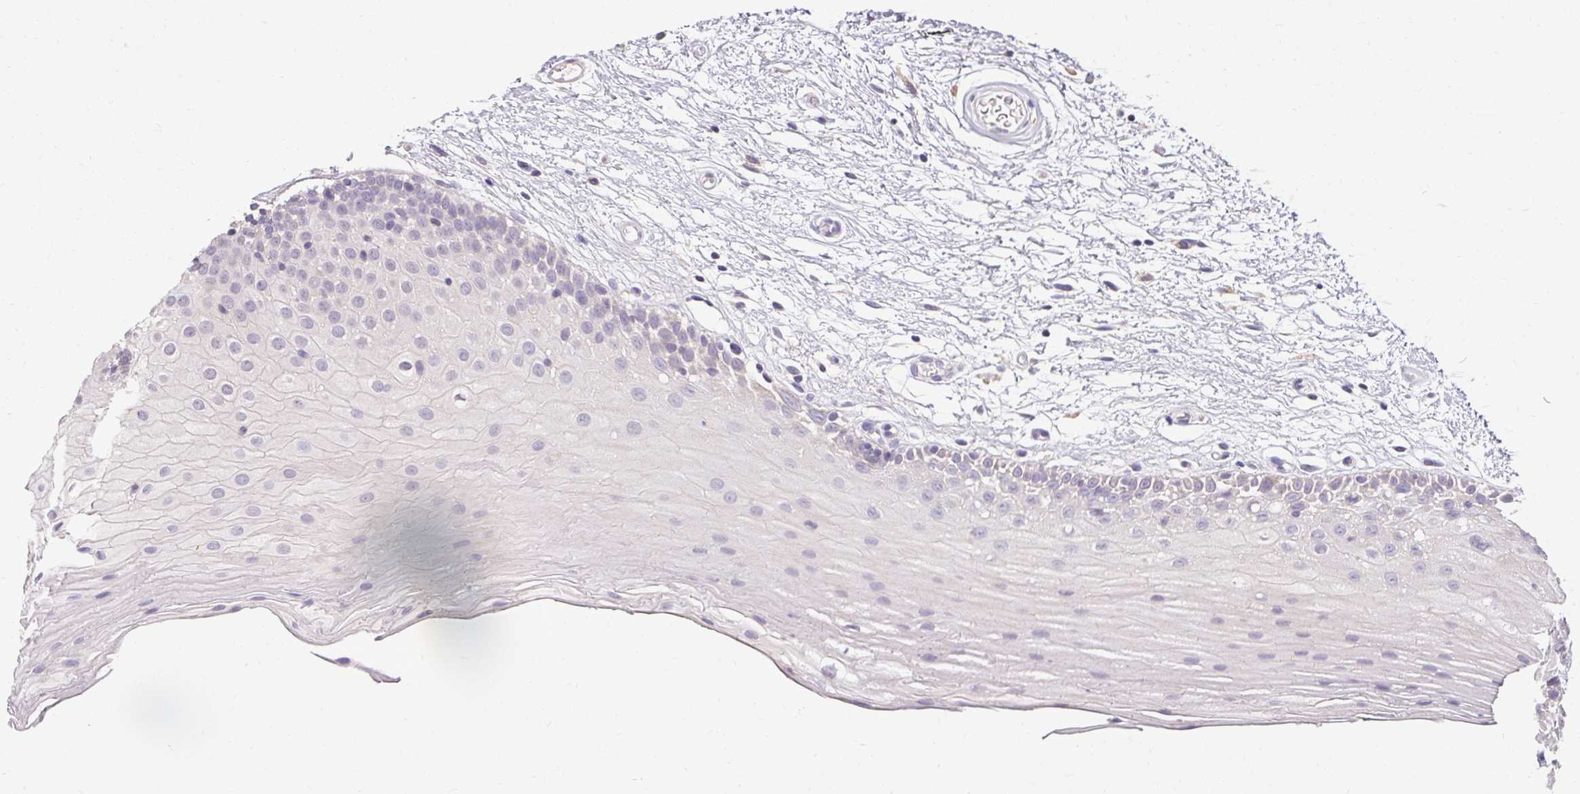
{"staining": {"intensity": "negative", "quantity": "none", "location": "none"}, "tissue": "oral mucosa", "cell_type": "Squamous epithelial cells", "image_type": "normal", "snomed": [{"axis": "morphology", "description": "Normal tissue, NOS"}, {"axis": "morphology", "description": "Squamous cell carcinoma, NOS"}, {"axis": "topography", "description": "Oral tissue"}, {"axis": "topography", "description": "Tounge, NOS"}, {"axis": "topography", "description": "Head-Neck"}], "caption": "High power microscopy photomicrograph of an IHC histopathology image of benign oral mucosa, revealing no significant positivity in squamous epithelial cells.", "gene": "TMEM52B", "patient": {"sex": "male", "age": 62}}